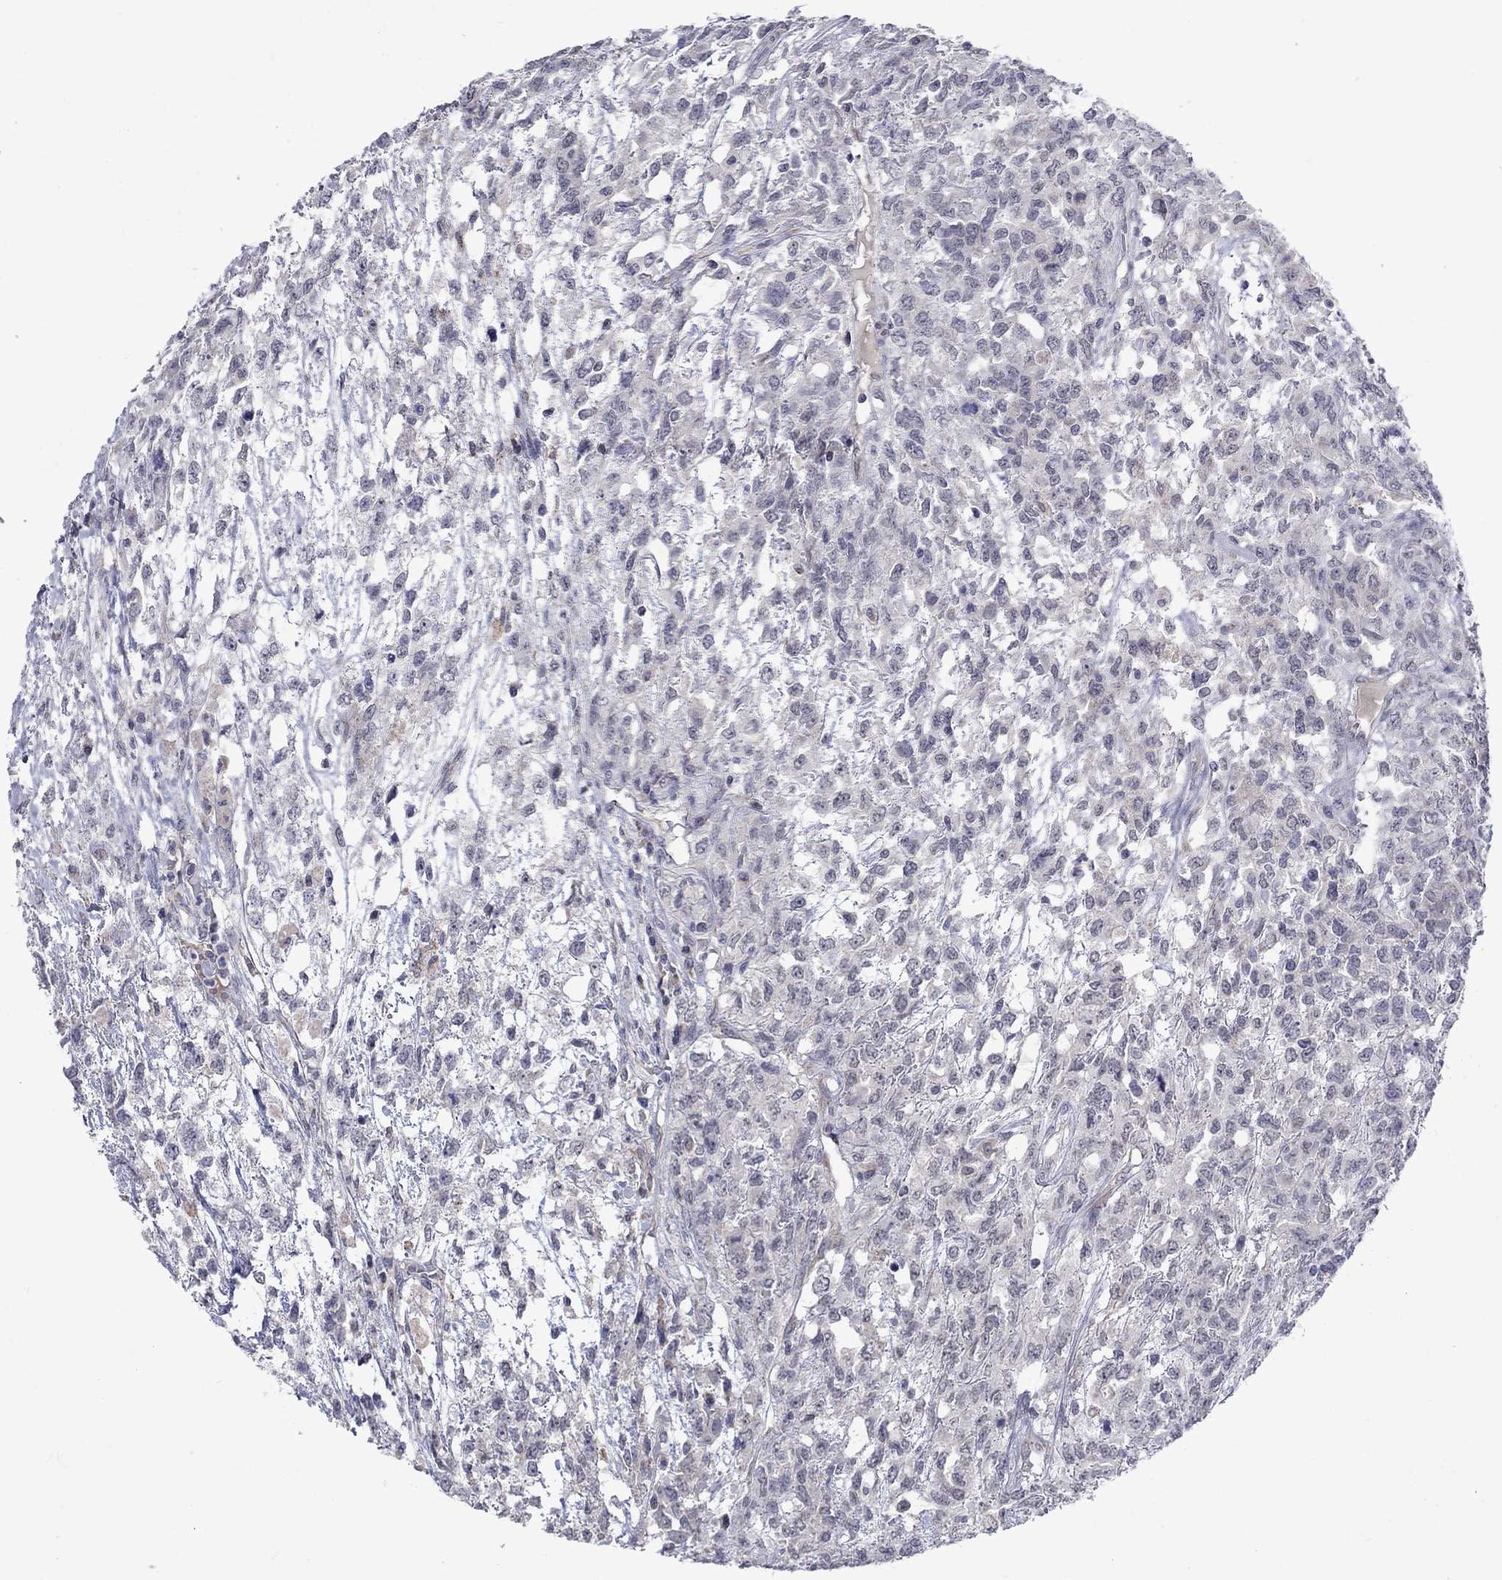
{"staining": {"intensity": "negative", "quantity": "none", "location": "none"}, "tissue": "testis cancer", "cell_type": "Tumor cells", "image_type": "cancer", "snomed": [{"axis": "morphology", "description": "Seminoma, NOS"}, {"axis": "topography", "description": "Testis"}], "caption": "Human testis seminoma stained for a protein using immunohistochemistry exhibits no positivity in tumor cells.", "gene": "KCNJ16", "patient": {"sex": "male", "age": 52}}